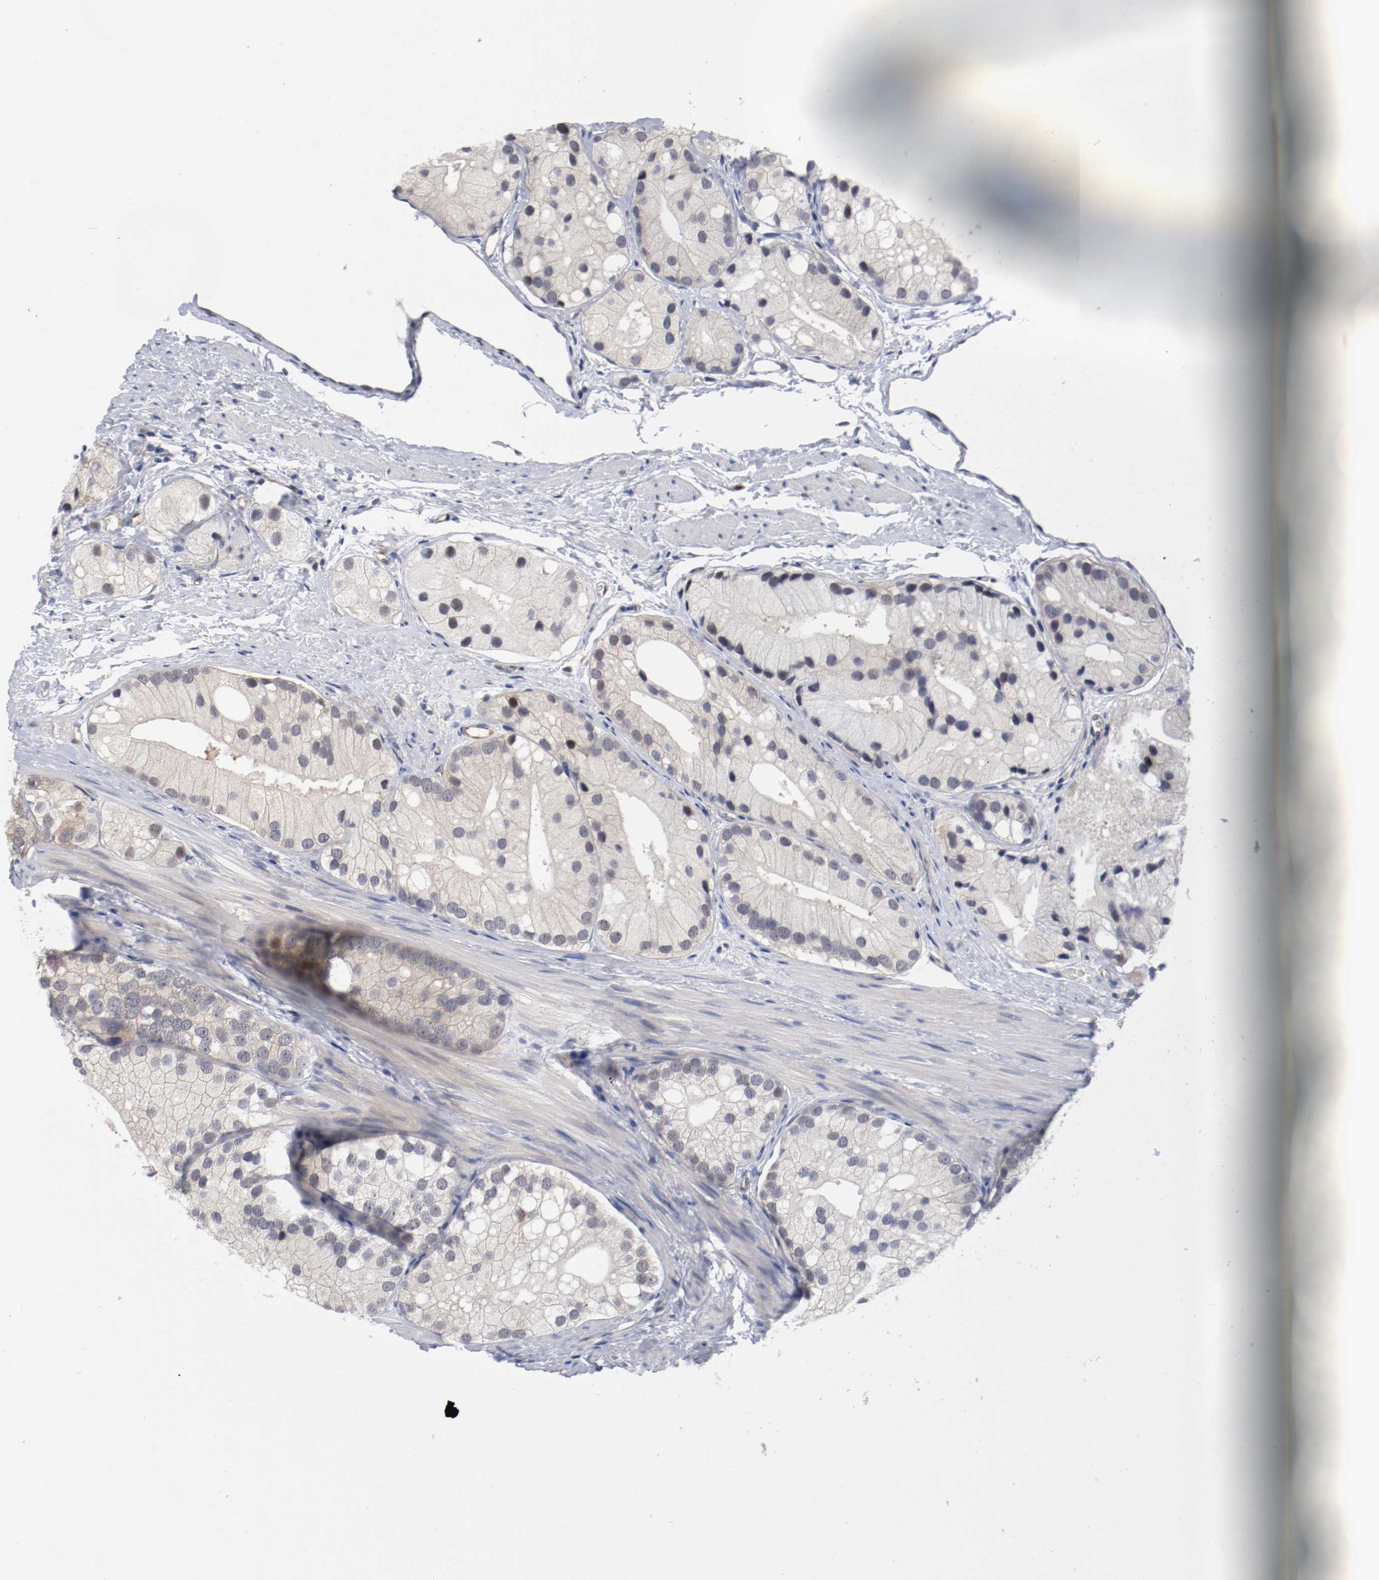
{"staining": {"intensity": "weak", "quantity": "<25%", "location": "cytoplasmic/membranous,nuclear"}, "tissue": "prostate cancer", "cell_type": "Tumor cells", "image_type": "cancer", "snomed": [{"axis": "morphology", "description": "Adenocarcinoma, Low grade"}, {"axis": "topography", "description": "Prostate"}], "caption": "High power microscopy photomicrograph of an IHC photomicrograph of prostate adenocarcinoma (low-grade), revealing no significant staining in tumor cells.", "gene": "RBM23", "patient": {"sex": "male", "age": 69}}